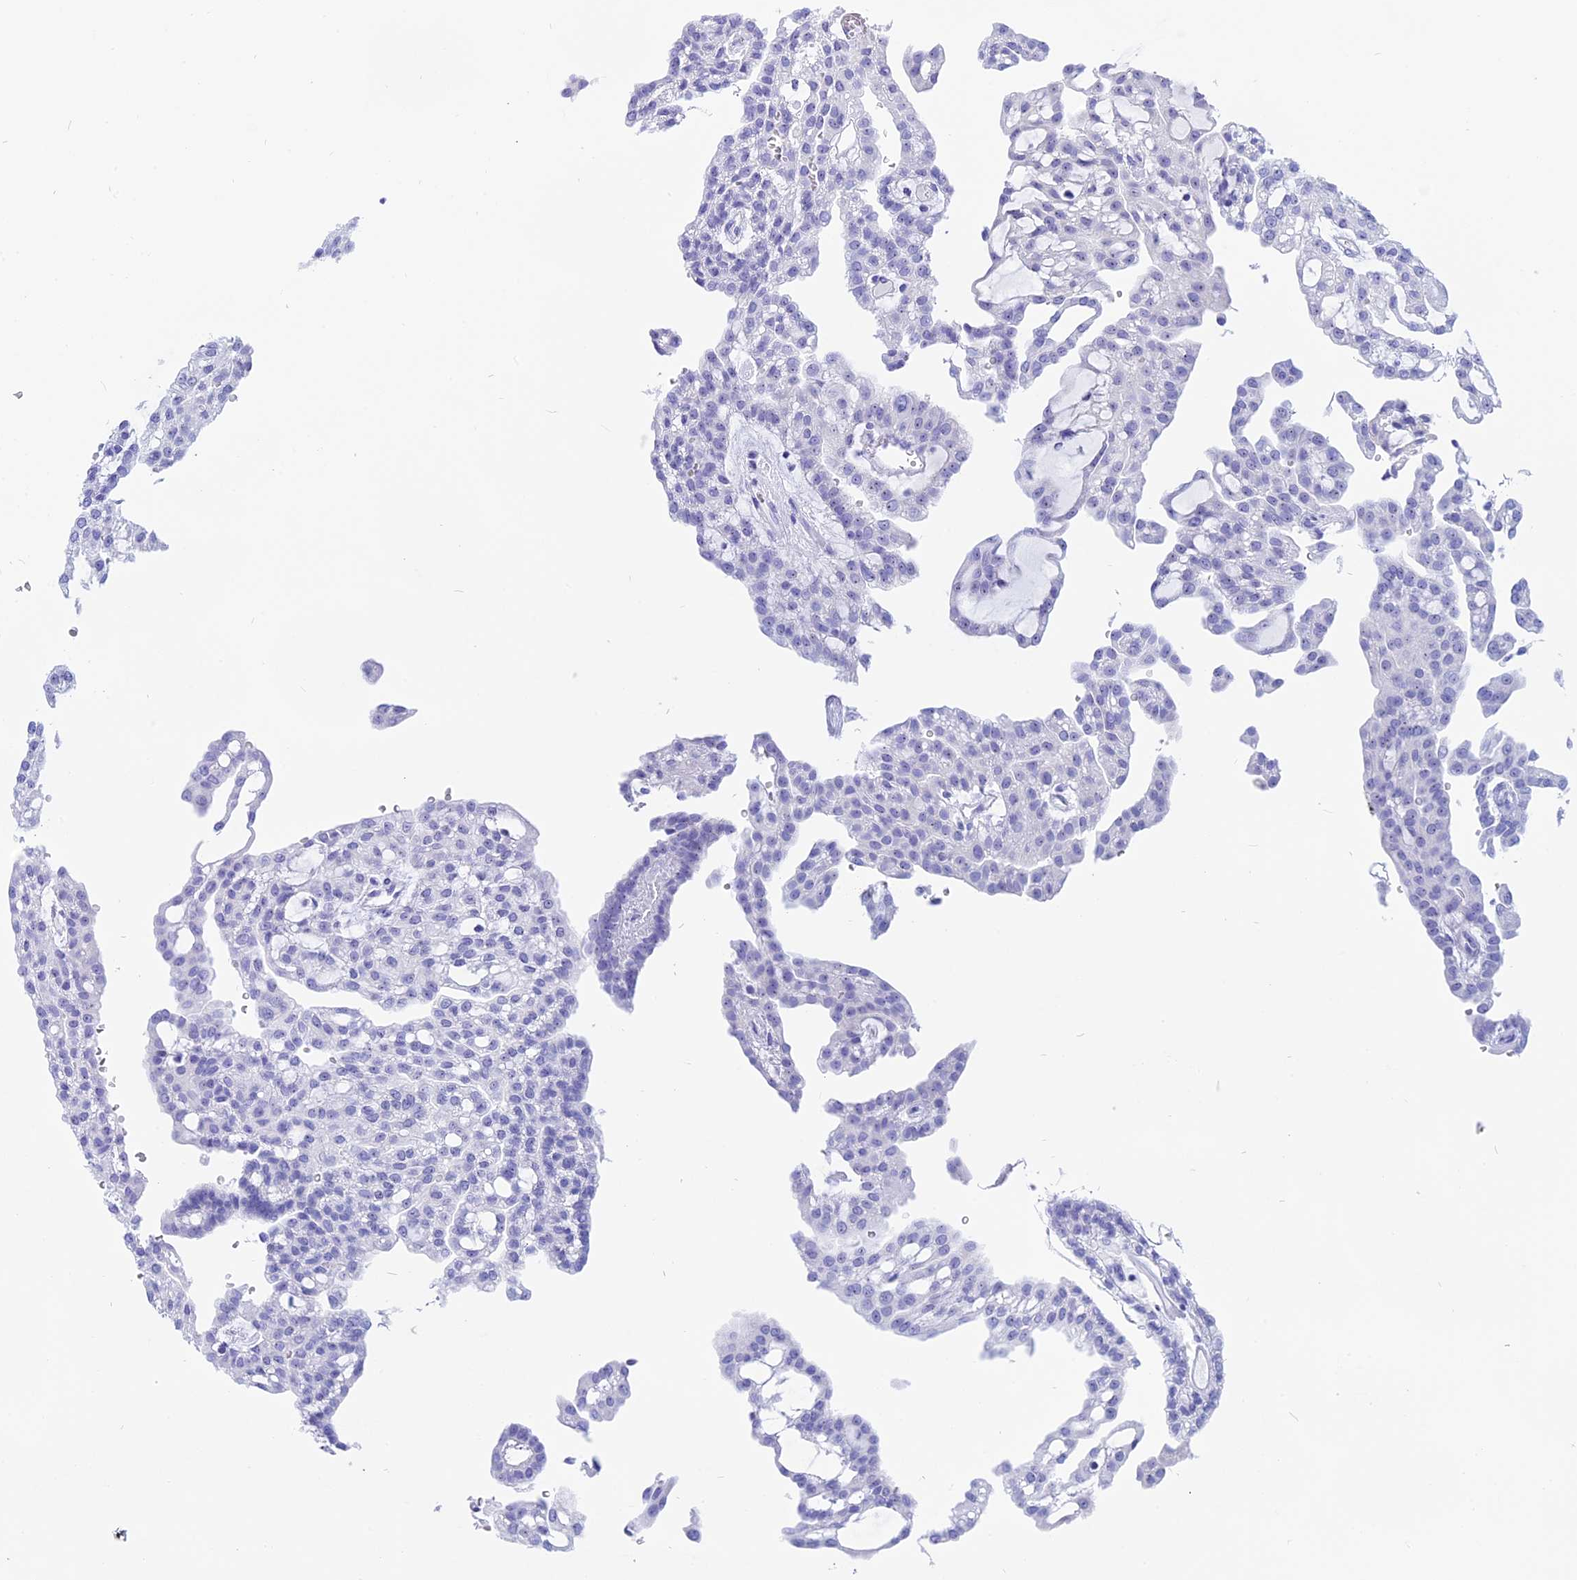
{"staining": {"intensity": "negative", "quantity": "none", "location": "none"}, "tissue": "renal cancer", "cell_type": "Tumor cells", "image_type": "cancer", "snomed": [{"axis": "morphology", "description": "Adenocarcinoma, NOS"}, {"axis": "topography", "description": "Kidney"}], "caption": "IHC micrograph of neoplastic tissue: human adenocarcinoma (renal) stained with DAB (3,3'-diaminobenzidine) demonstrates no significant protein expression in tumor cells.", "gene": "ISCA1", "patient": {"sex": "male", "age": 63}}